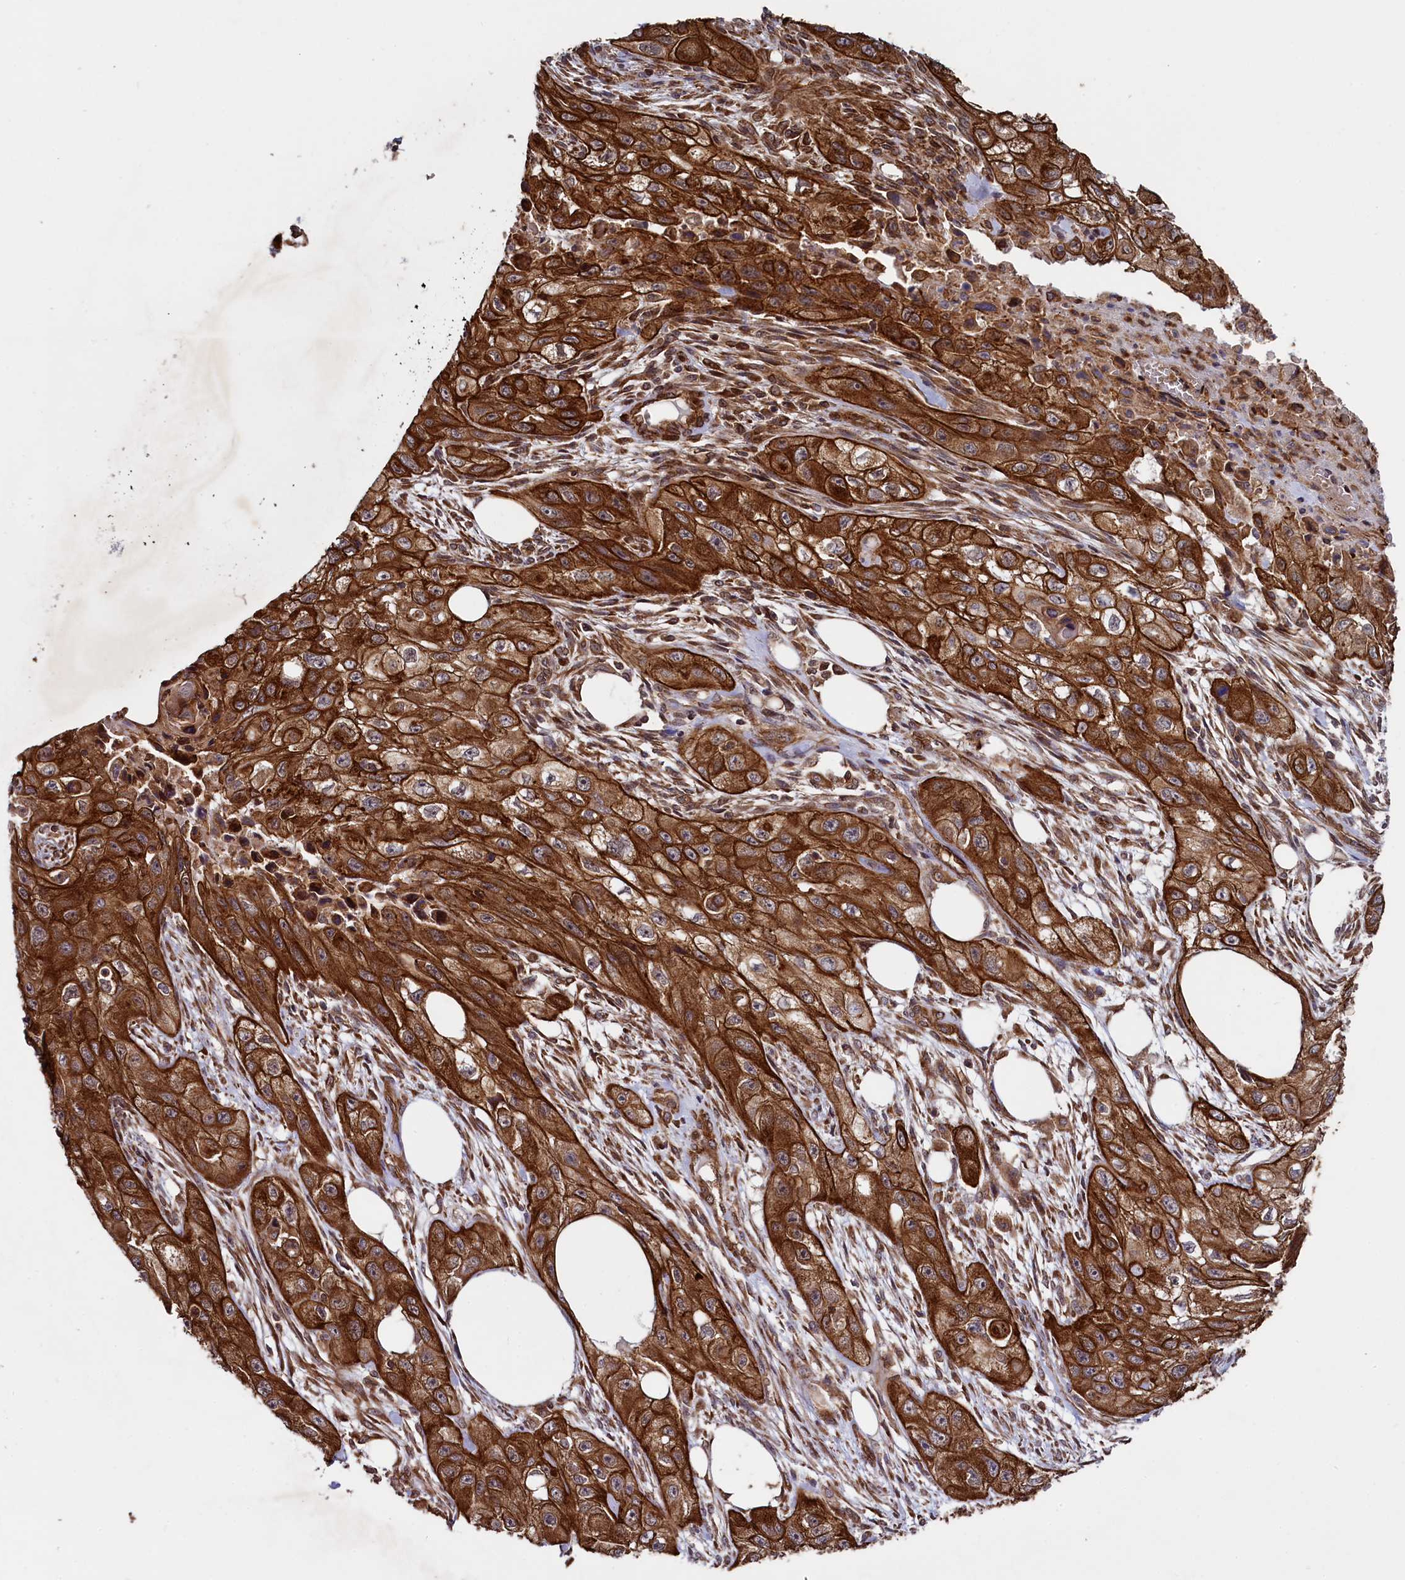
{"staining": {"intensity": "strong", "quantity": ">75%", "location": "cytoplasmic/membranous"}, "tissue": "skin cancer", "cell_type": "Tumor cells", "image_type": "cancer", "snomed": [{"axis": "morphology", "description": "Squamous cell carcinoma, NOS"}, {"axis": "topography", "description": "Skin"}, {"axis": "topography", "description": "Subcutis"}], "caption": "Strong cytoplasmic/membranous protein staining is appreciated in approximately >75% of tumor cells in skin squamous cell carcinoma.", "gene": "SVIP", "patient": {"sex": "male", "age": 73}}